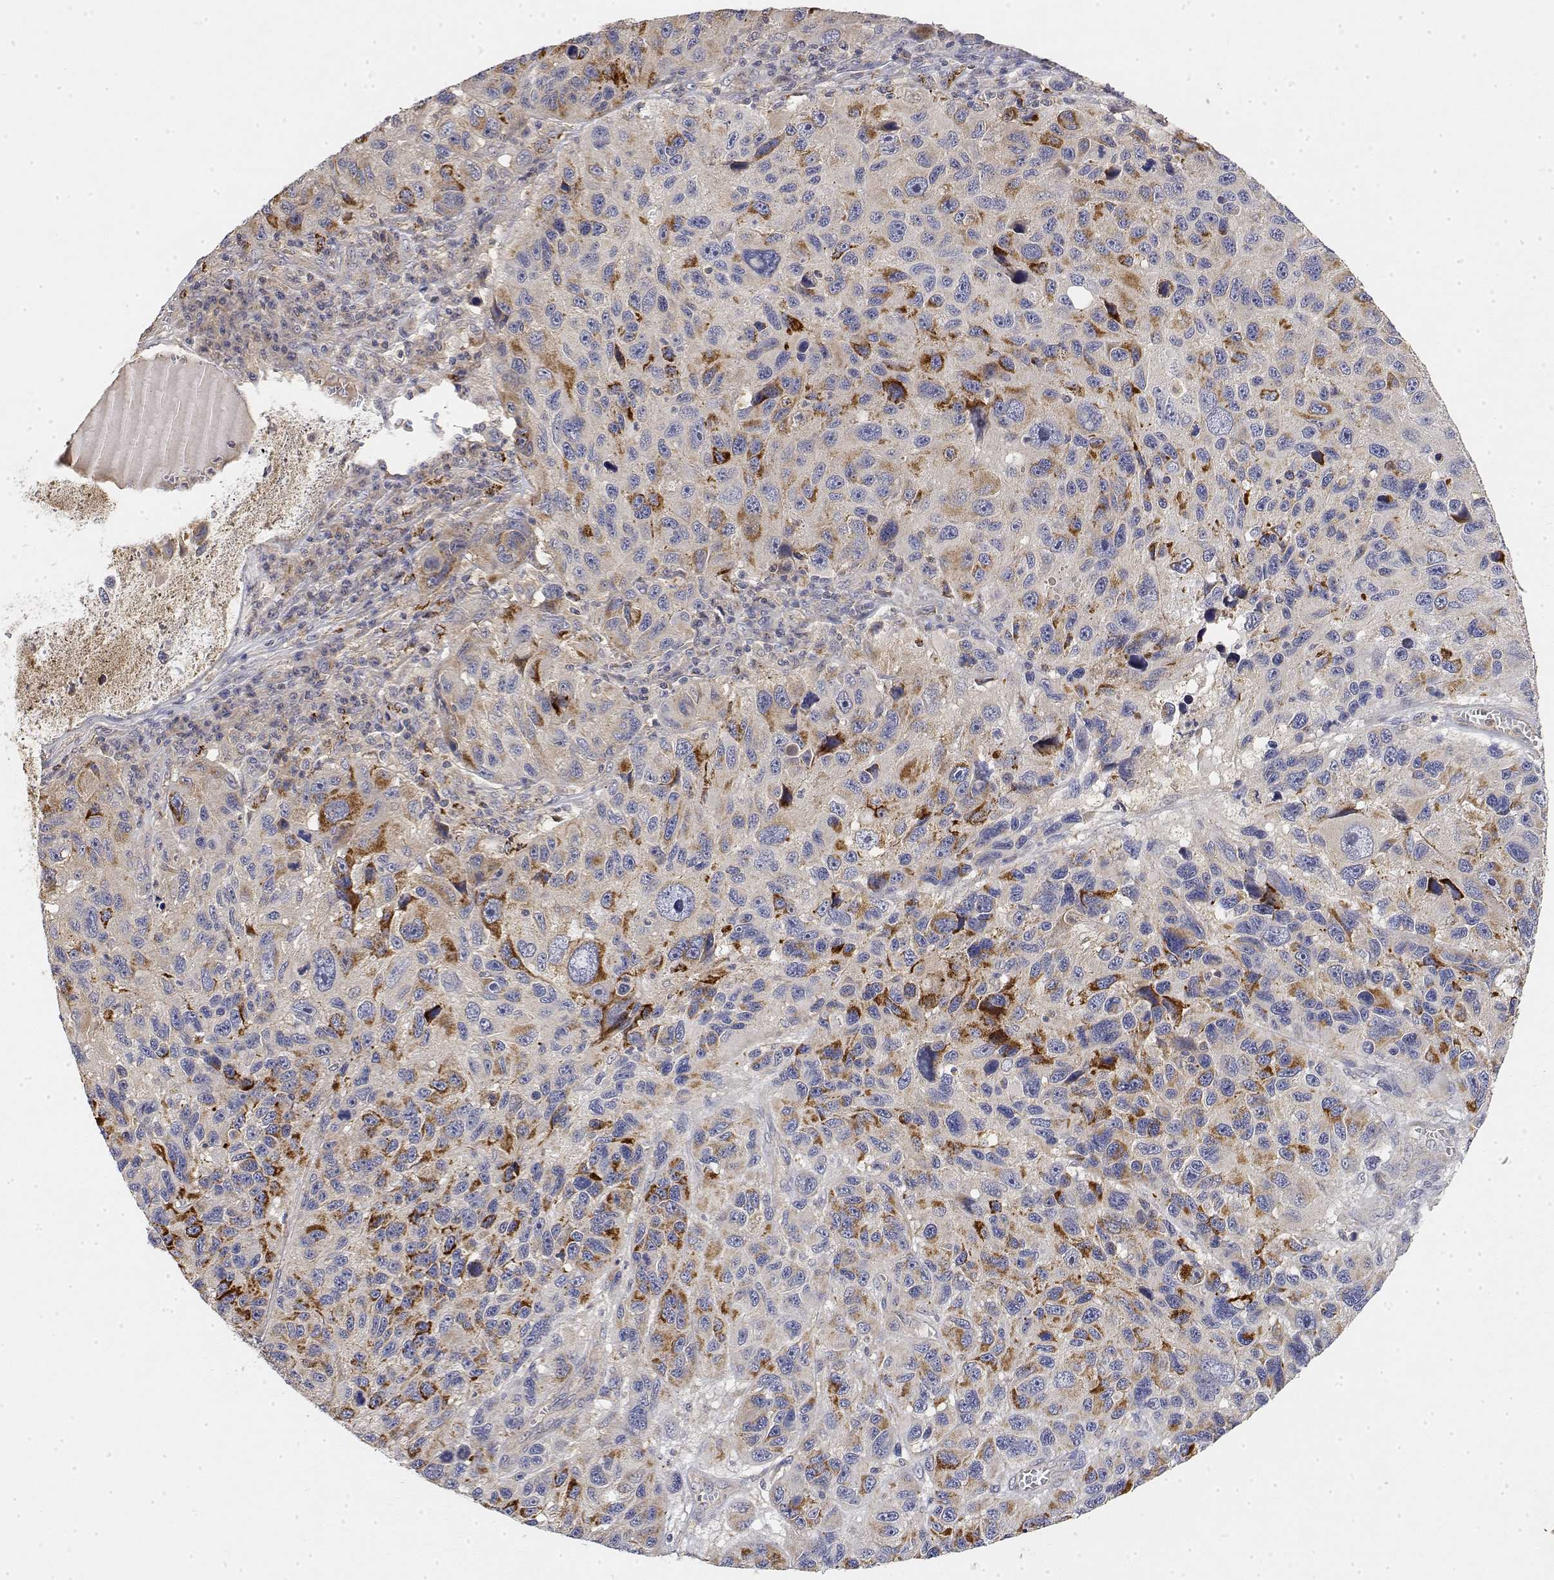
{"staining": {"intensity": "strong", "quantity": "<25%", "location": "cytoplasmic/membranous"}, "tissue": "melanoma", "cell_type": "Tumor cells", "image_type": "cancer", "snomed": [{"axis": "morphology", "description": "Malignant melanoma, NOS"}, {"axis": "topography", "description": "Skin"}], "caption": "Strong cytoplasmic/membranous positivity is appreciated in approximately <25% of tumor cells in malignant melanoma. Nuclei are stained in blue.", "gene": "LONRF3", "patient": {"sex": "male", "age": 53}}